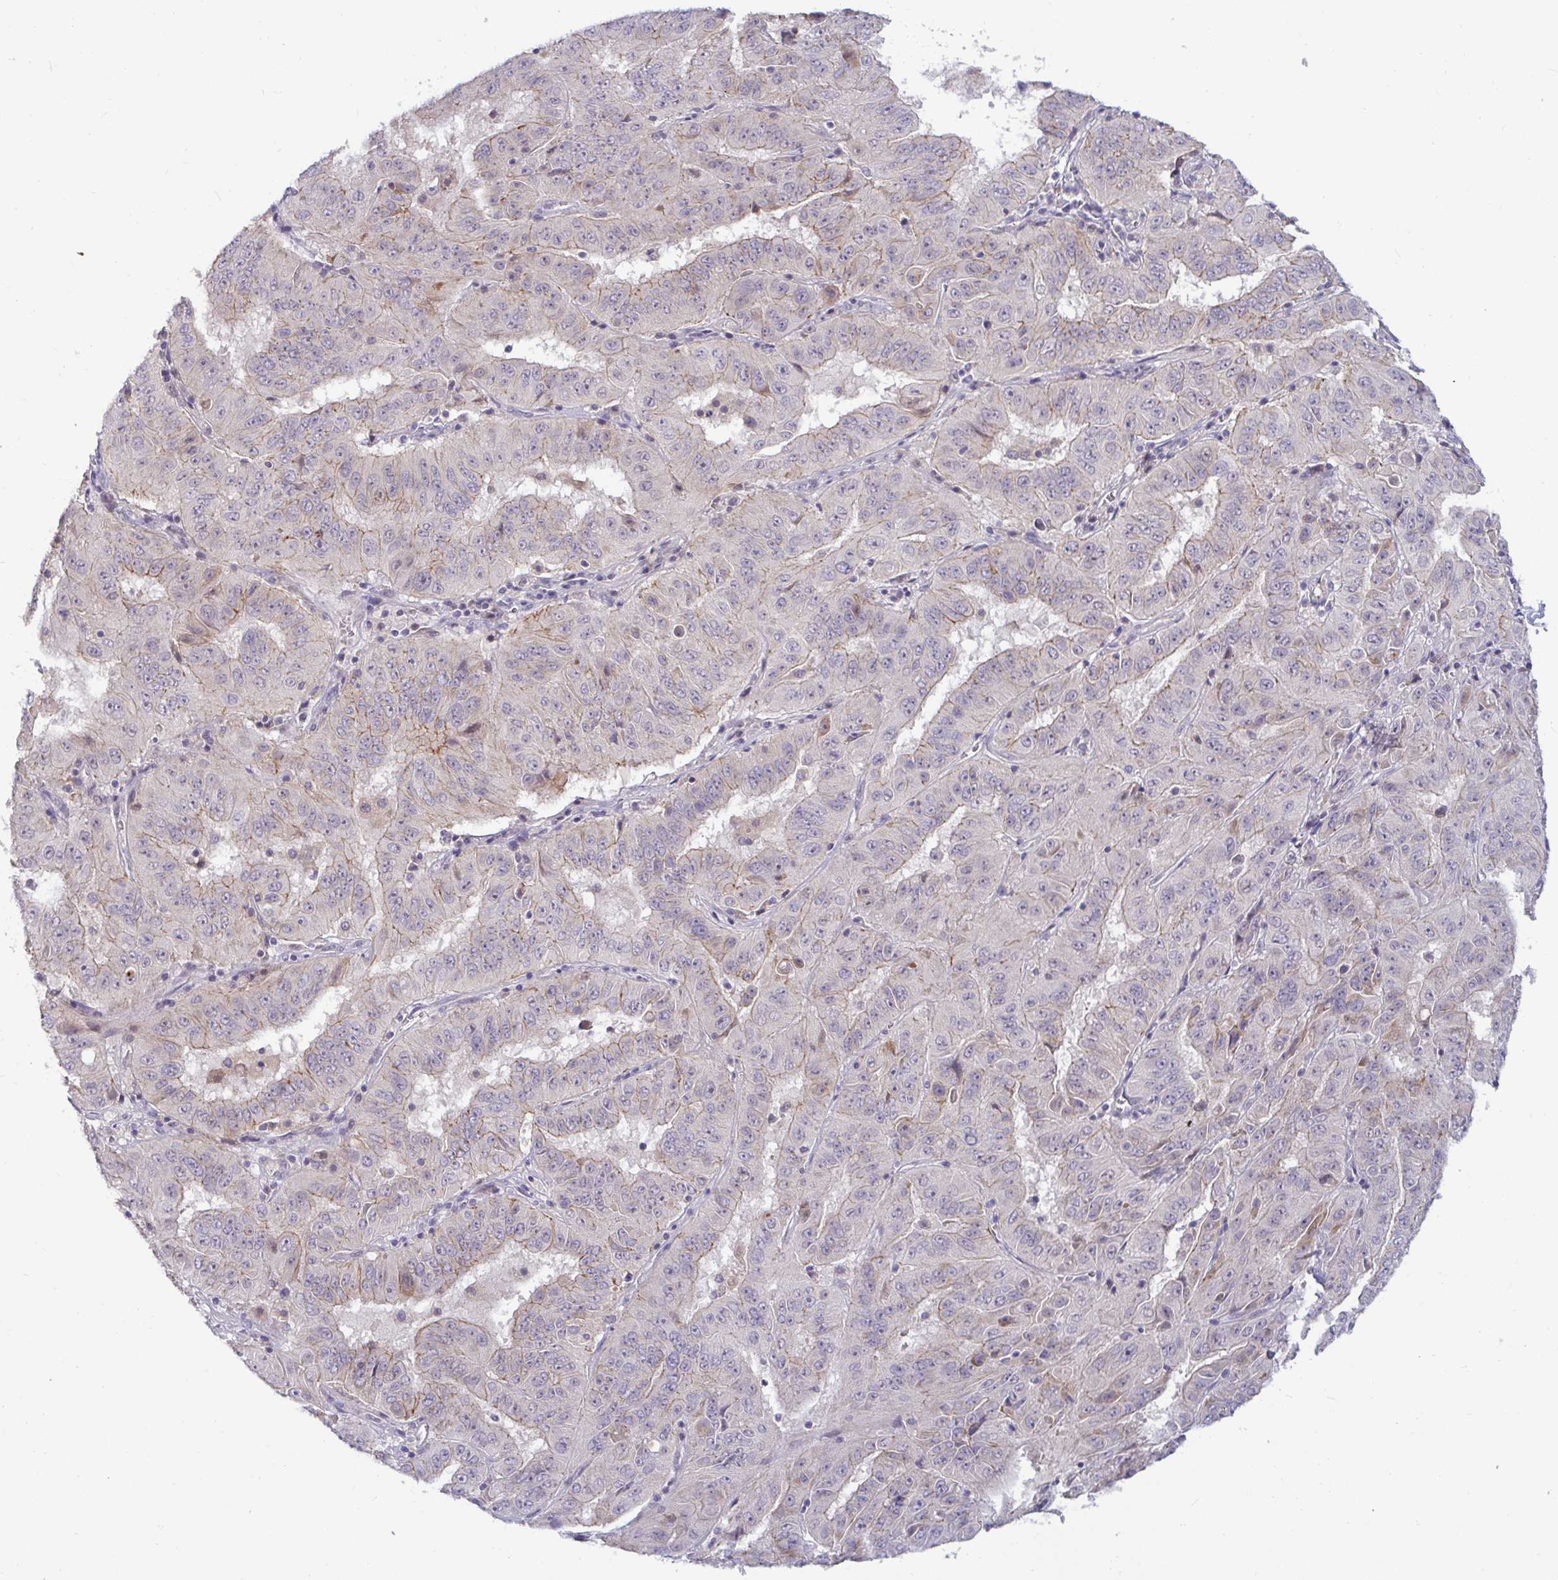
{"staining": {"intensity": "weak", "quantity": "<25%", "location": "cytoplasmic/membranous"}, "tissue": "pancreatic cancer", "cell_type": "Tumor cells", "image_type": "cancer", "snomed": [{"axis": "morphology", "description": "Adenocarcinoma, NOS"}, {"axis": "topography", "description": "Pancreas"}], "caption": "Pancreatic adenocarcinoma was stained to show a protein in brown. There is no significant staining in tumor cells. Brightfield microscopy of immunohistochemistry stained with DAB (brown) and hematoxylin (blue), captured at high magnification.", "gene": "GSTM1", "patient": {"sex": "male", "age": 63}}